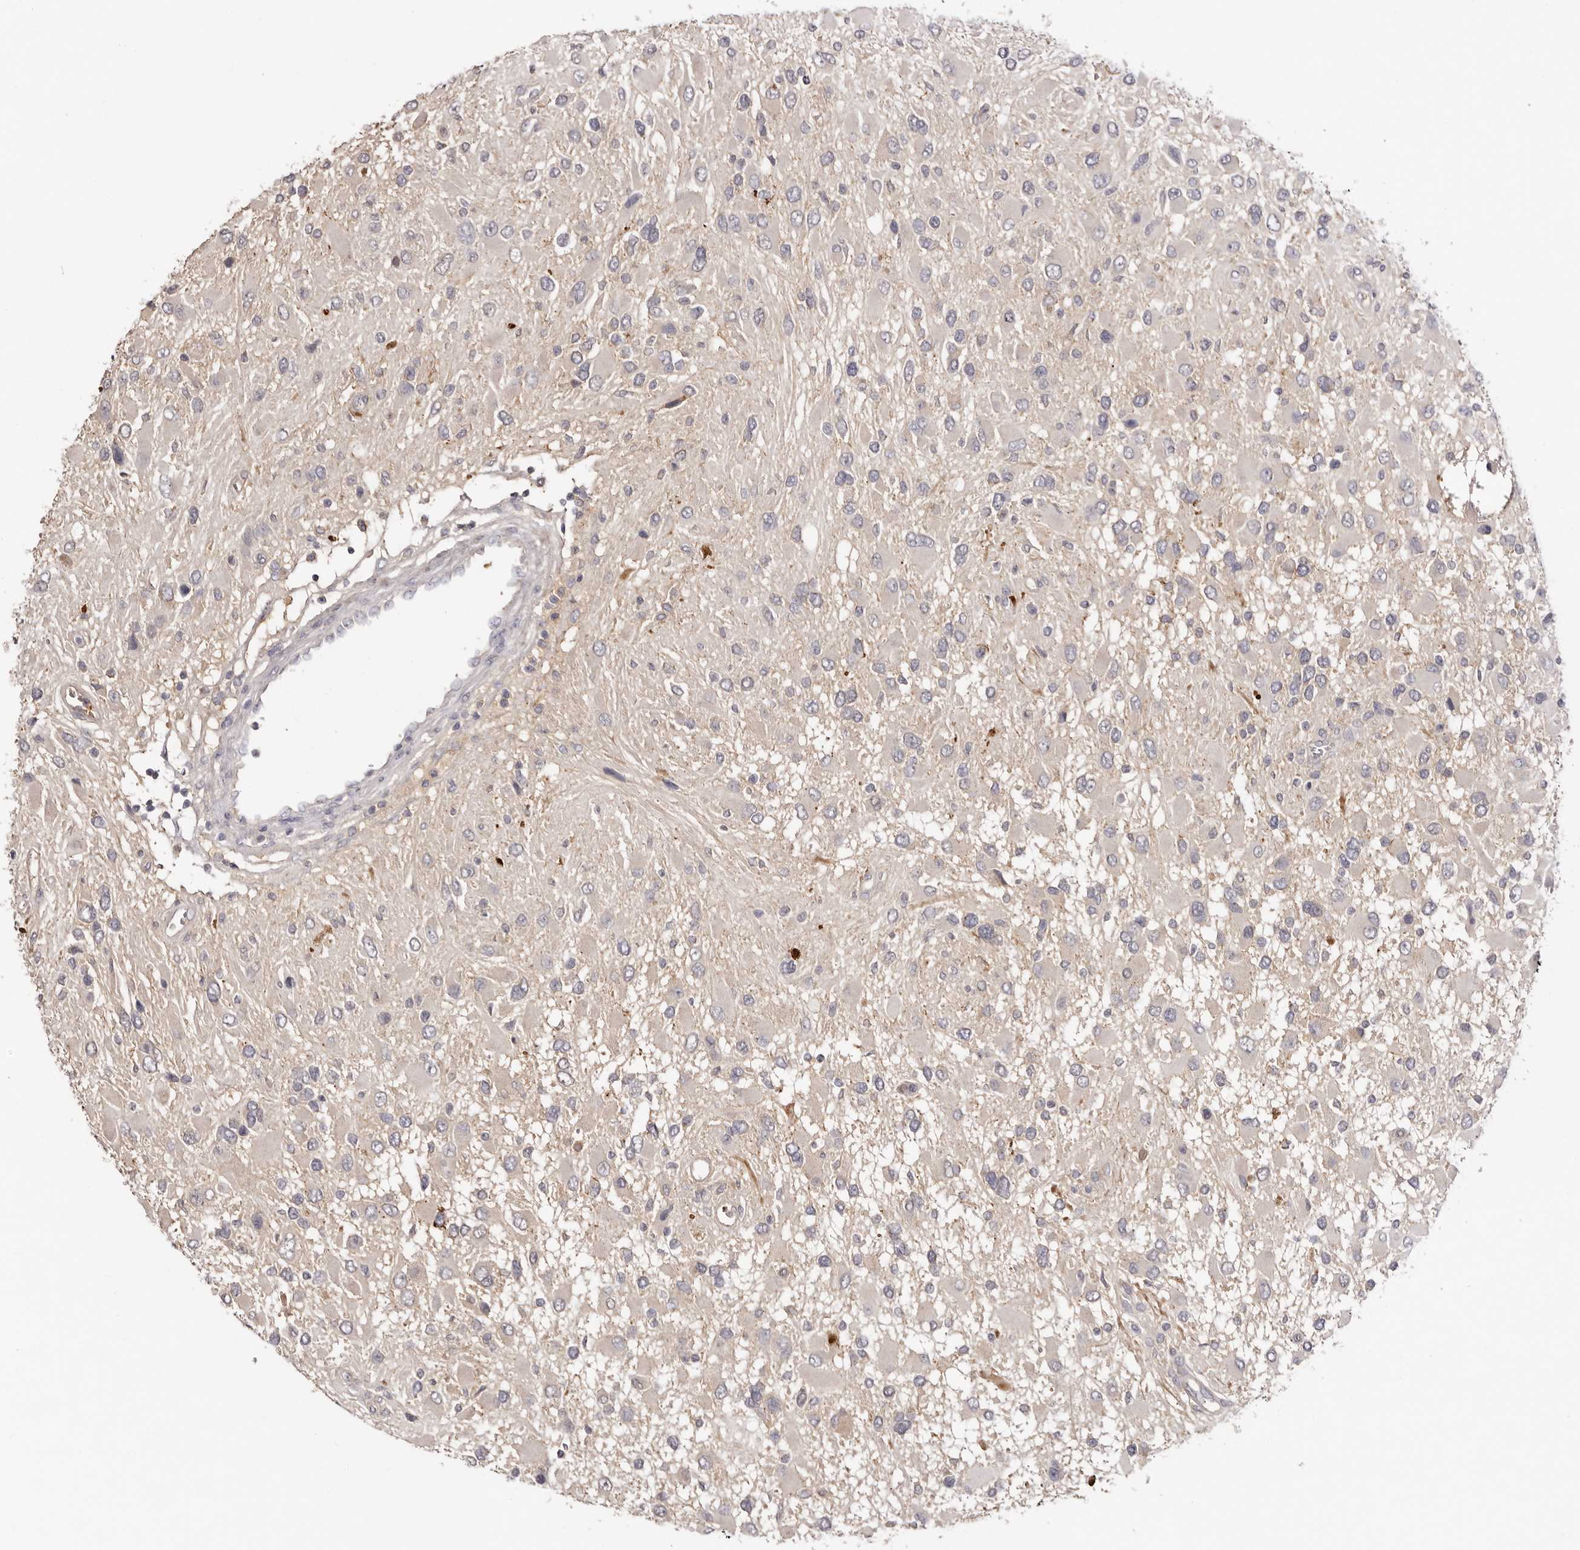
{"staining": {"intensity": "negative", "quantity": "none", "location": "none"}, "tissue": "glioma", "cell_type": "Tumor cells", "image_type": "cancer", "snomed": [{"axis": "morphology", "description": "Glioma, malignant, High grade"}, {"axis": "topography", "description": "Brain"}], "caption": "IHC histopathology image of human malignant glioma (high-grade) stained for a protein (brown), which demonstrates no expression in tumor cells.", "gene": "LMLN", "patient": {"sex": "male", "age": 53}}